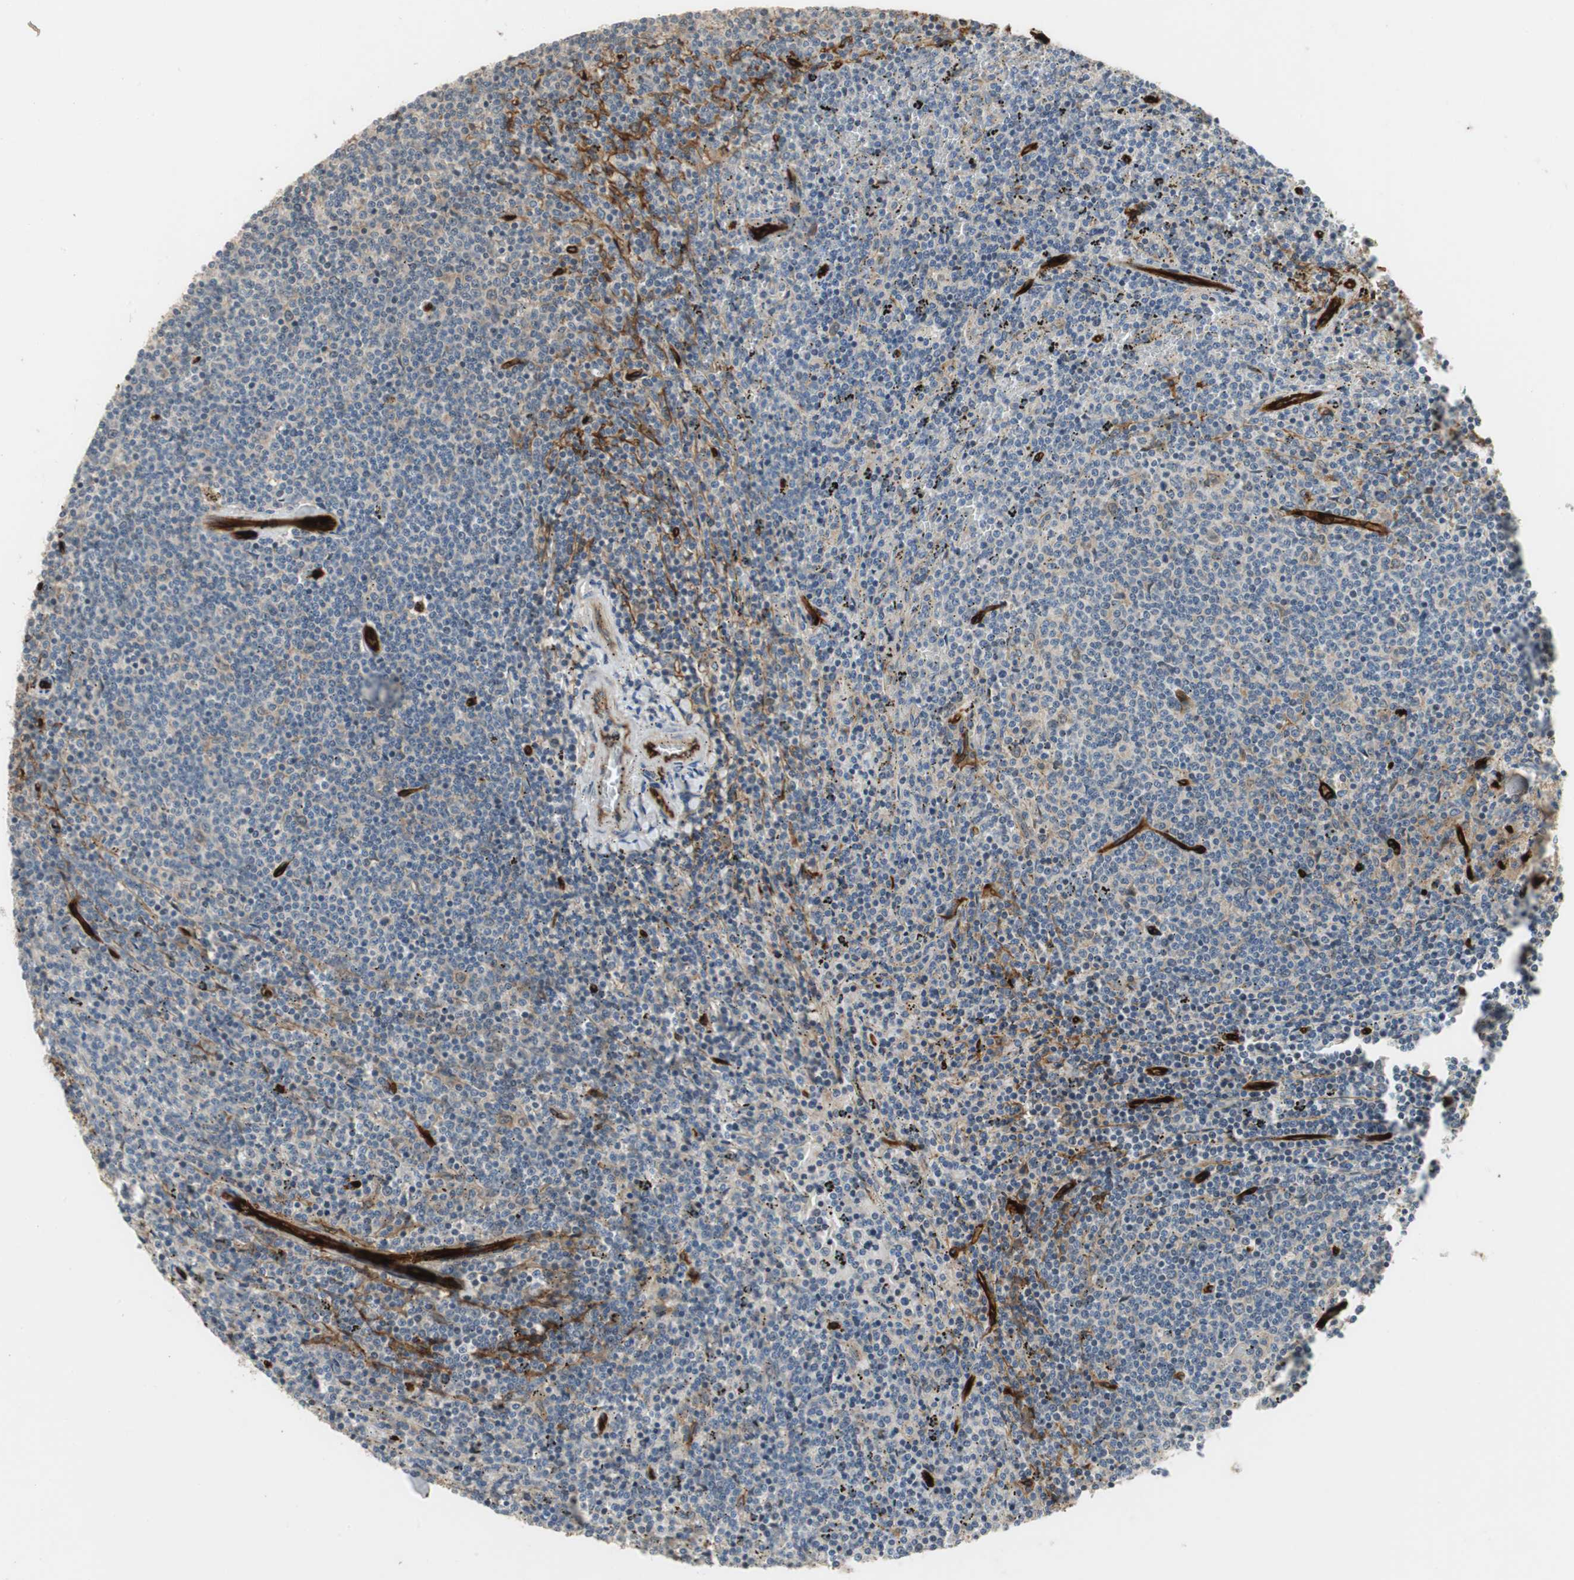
{"staining": {"intensity": "negative", "quantity": "none", "location": "none"}, "tissue": "lymphoma", "cell_type": "Tumor cells", "image_type": "cancer", "snomed": [{"axis": "morphology", "description": "Malignant lymphoma, non-Hodgkin's type, Low grade"}, {"axis": "topography", "description": "Spleen"}], "caption": "Low-grade malignant lymphoma, non-Hodgkin's type was stained to show a protein in brown. There is no significant positivity in tumor cells.", "gene": "ALPL", "patient": {"sex": "female", "age": 50}}